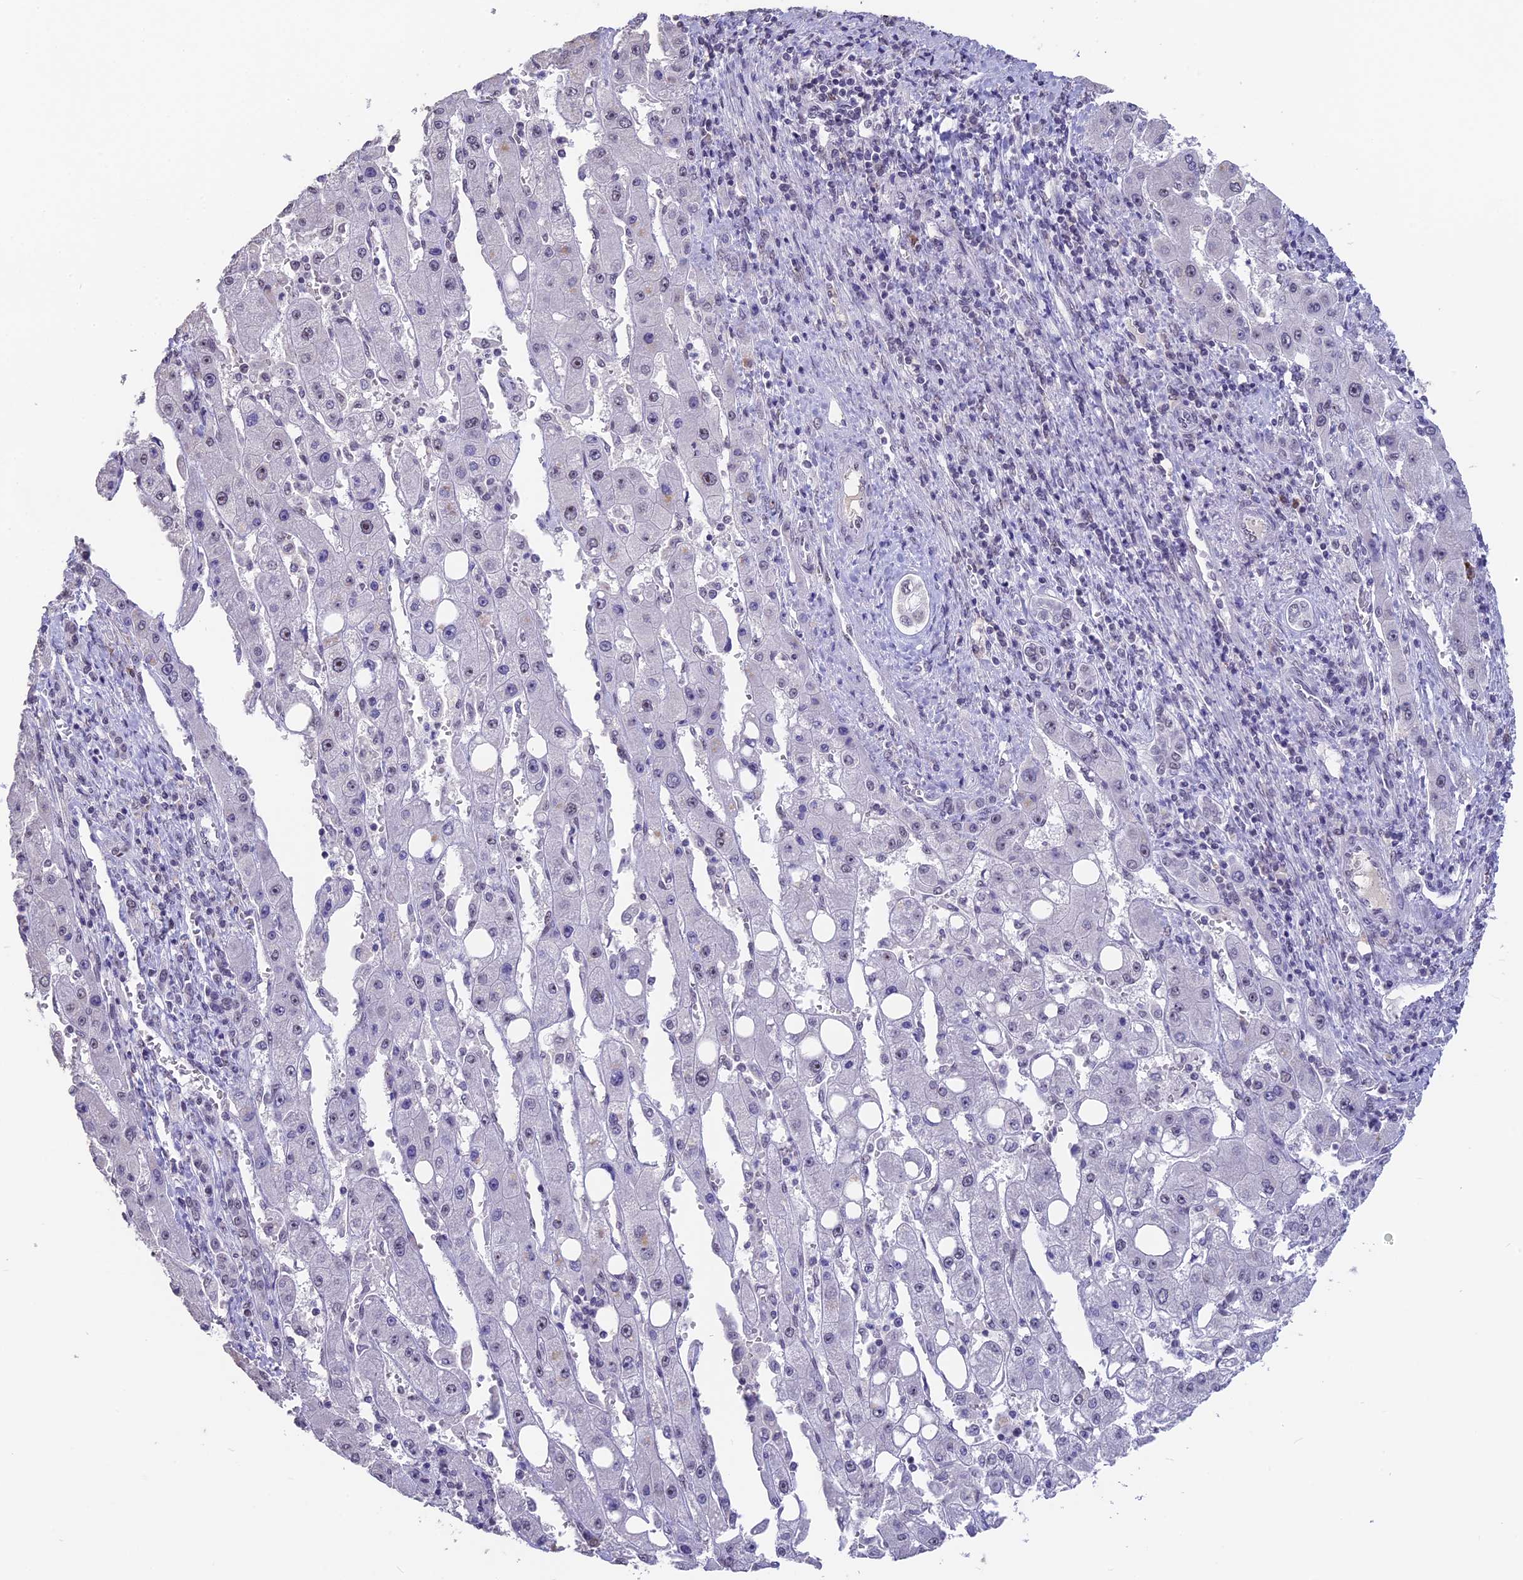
{"staining": {"intensity": "negative", "quantity": "none", "location": "none"}, "tissue": "liver cancer", "cell_type": "Tumor cells", "image_type": "cancer", "snomed": [{"axis": "morphology", "description": "Carcinoma, Hepatocellular, NOS"}, {"axis": "topography", "description": "Liver"}], "caption": "Immunohistochemical staining of human liver cancer (hepatocellular carcinoma) exhibits no significant positivity in tumor cells. (DAB IHC visualized using brightfield microscopy, high magnification).", "gene": "SETD2", "patient": {"sex": "female", "age": 73}}